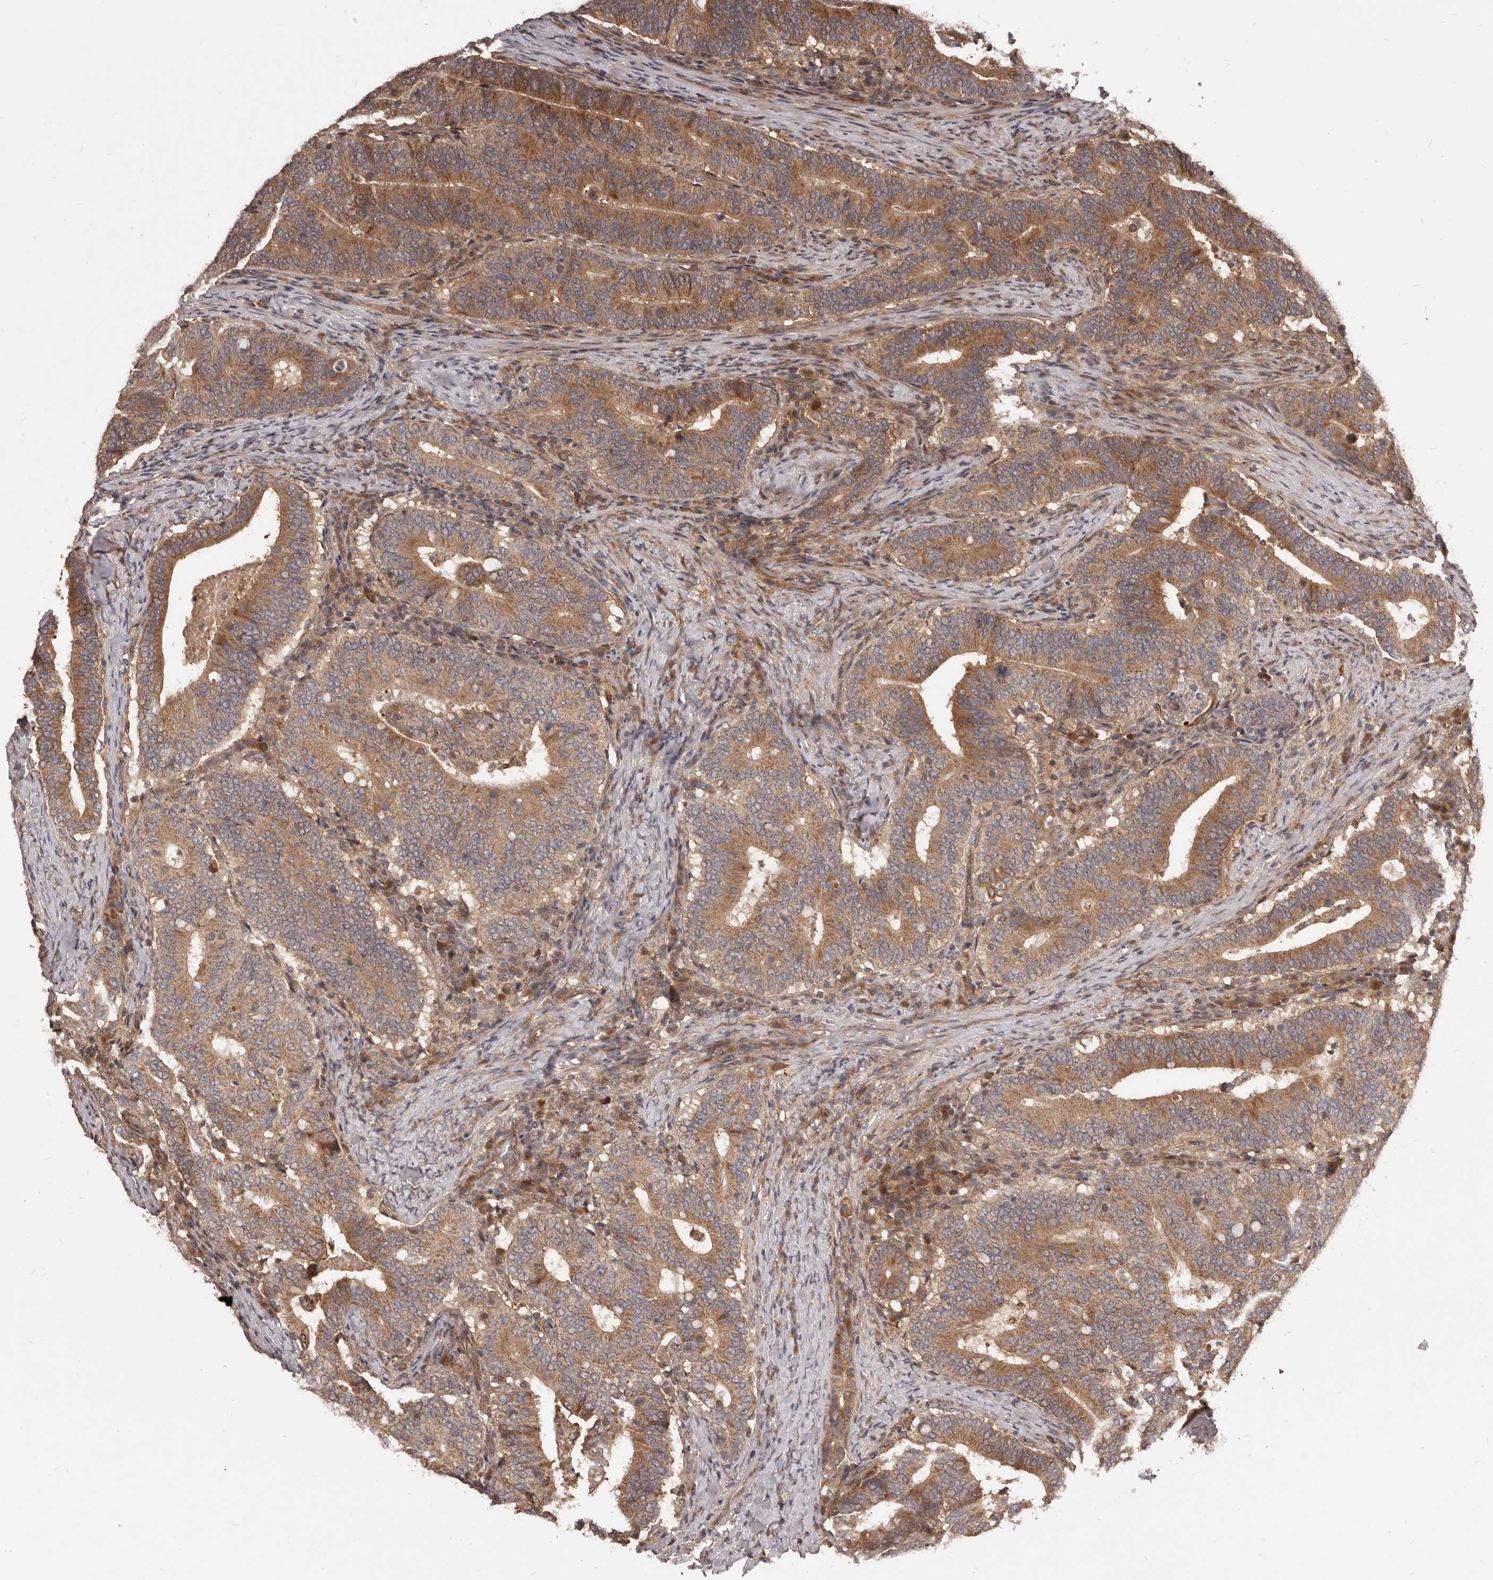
{"staining": {"intensity": "moderate", "quantity": ">75%", "location": "cytoplasmic/membranous"}, "tissue": "colorectal cancer", "cell_type": "Tumor cells", "image_type": "cancer", "snomed": [{"axis": "morphology", "description": "Adenocarcinoma, NOS"}, {"axis": "topography", "description": "Colon"}], "caption": "The image exhibits staining of colorectal cancer (adenocarcinoma), revealing moderate cytoplasmic/membranous protein expression (brown color) within tumor cells. Ihc stains the protein in brown and the nuclei are stained blue.", "gene": "MTO1", "patient": {"sex": "female", "age": 66}}